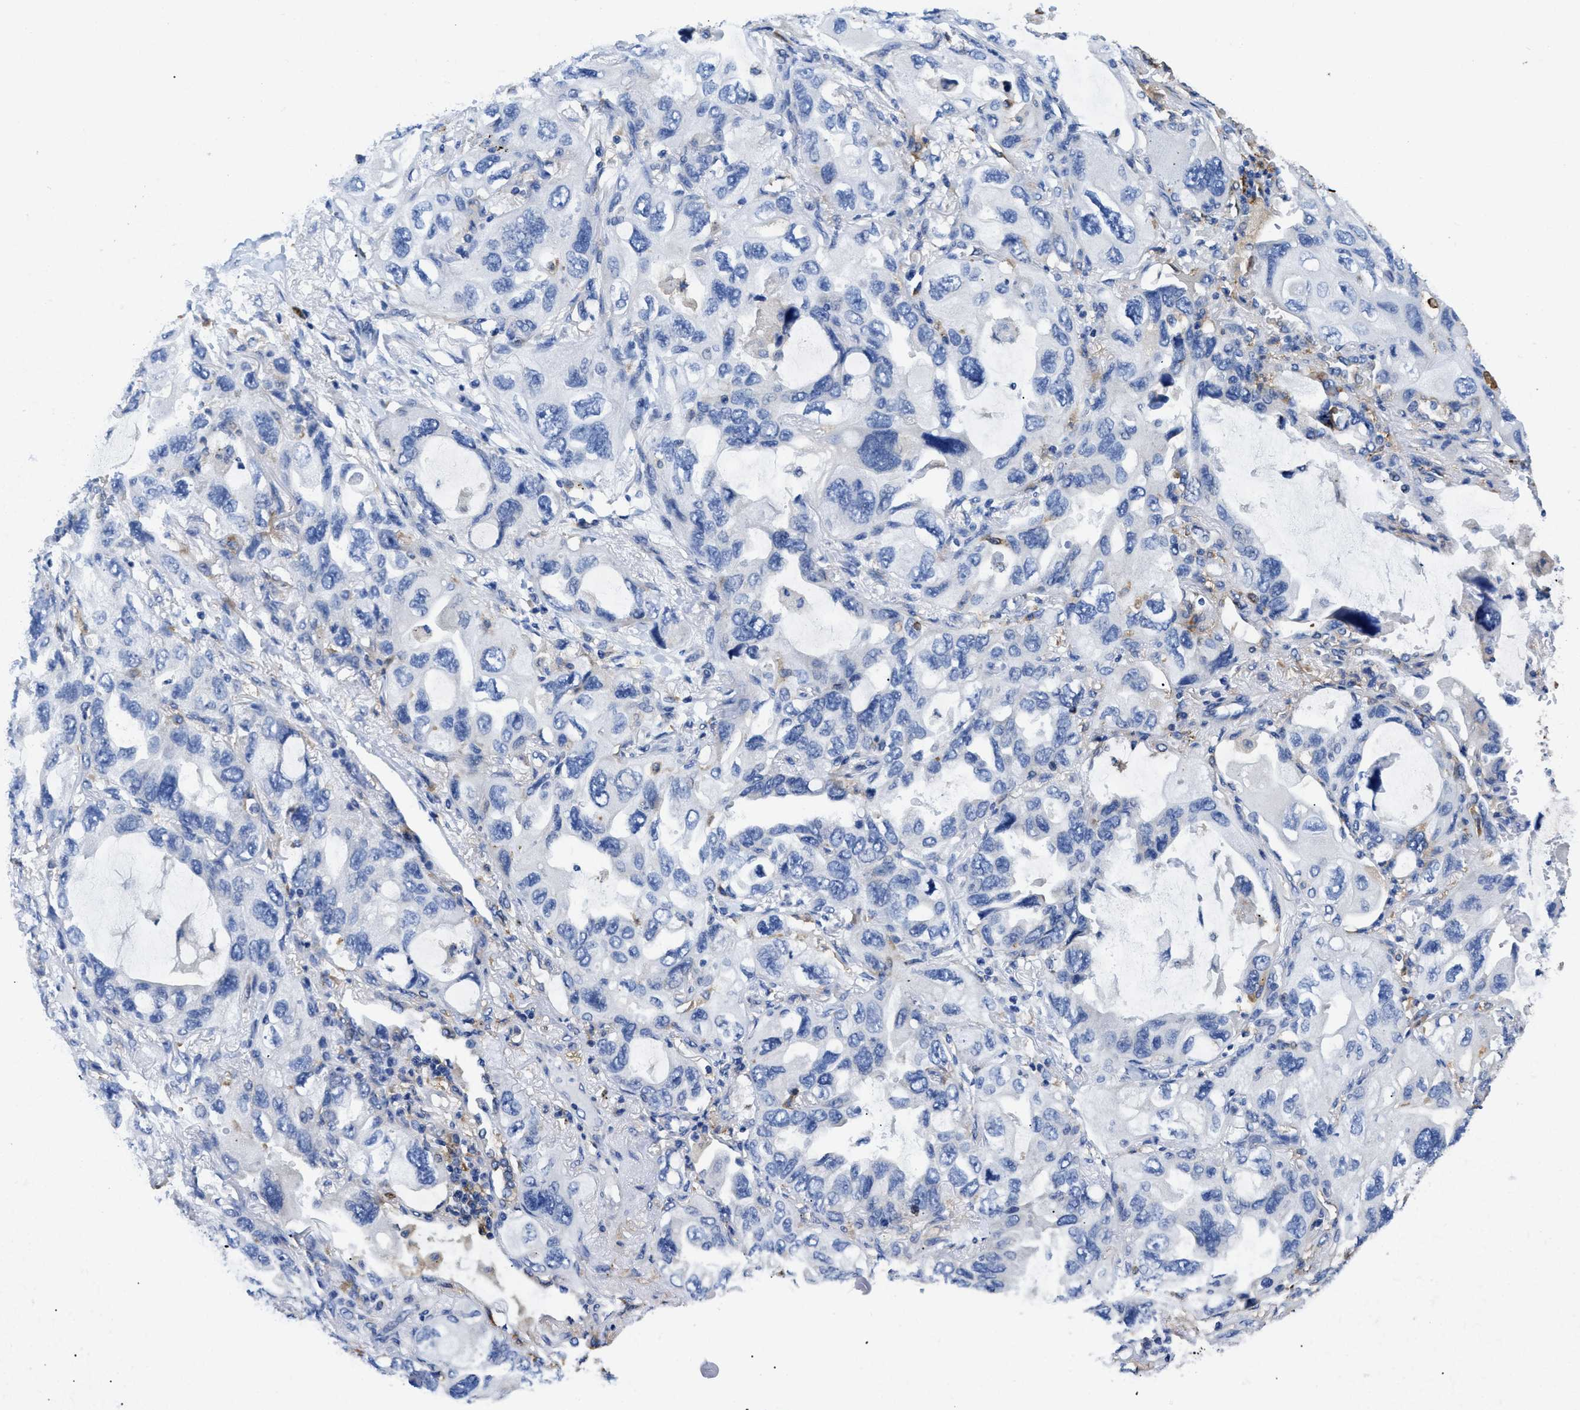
{"staining": {"intensity": "negative", "quantity": "none", "location": "none"}, "tissue": "lung cancer", "cell_type": "Tumor cells", "image_type": "cancer", "snomed": [{"axis": "morphology", "description": "Squamous cell carcinoma, NOS"}, {"axis": "topography", "description": "Lung"}], "caption": "Immunohistochemical staining of lung cancer (squamous cell carcinoma) exhibits no significant staining in tumor cells.", "gene": "HLA-DPA1", "patient": {"sex": "female", "age": 73}}